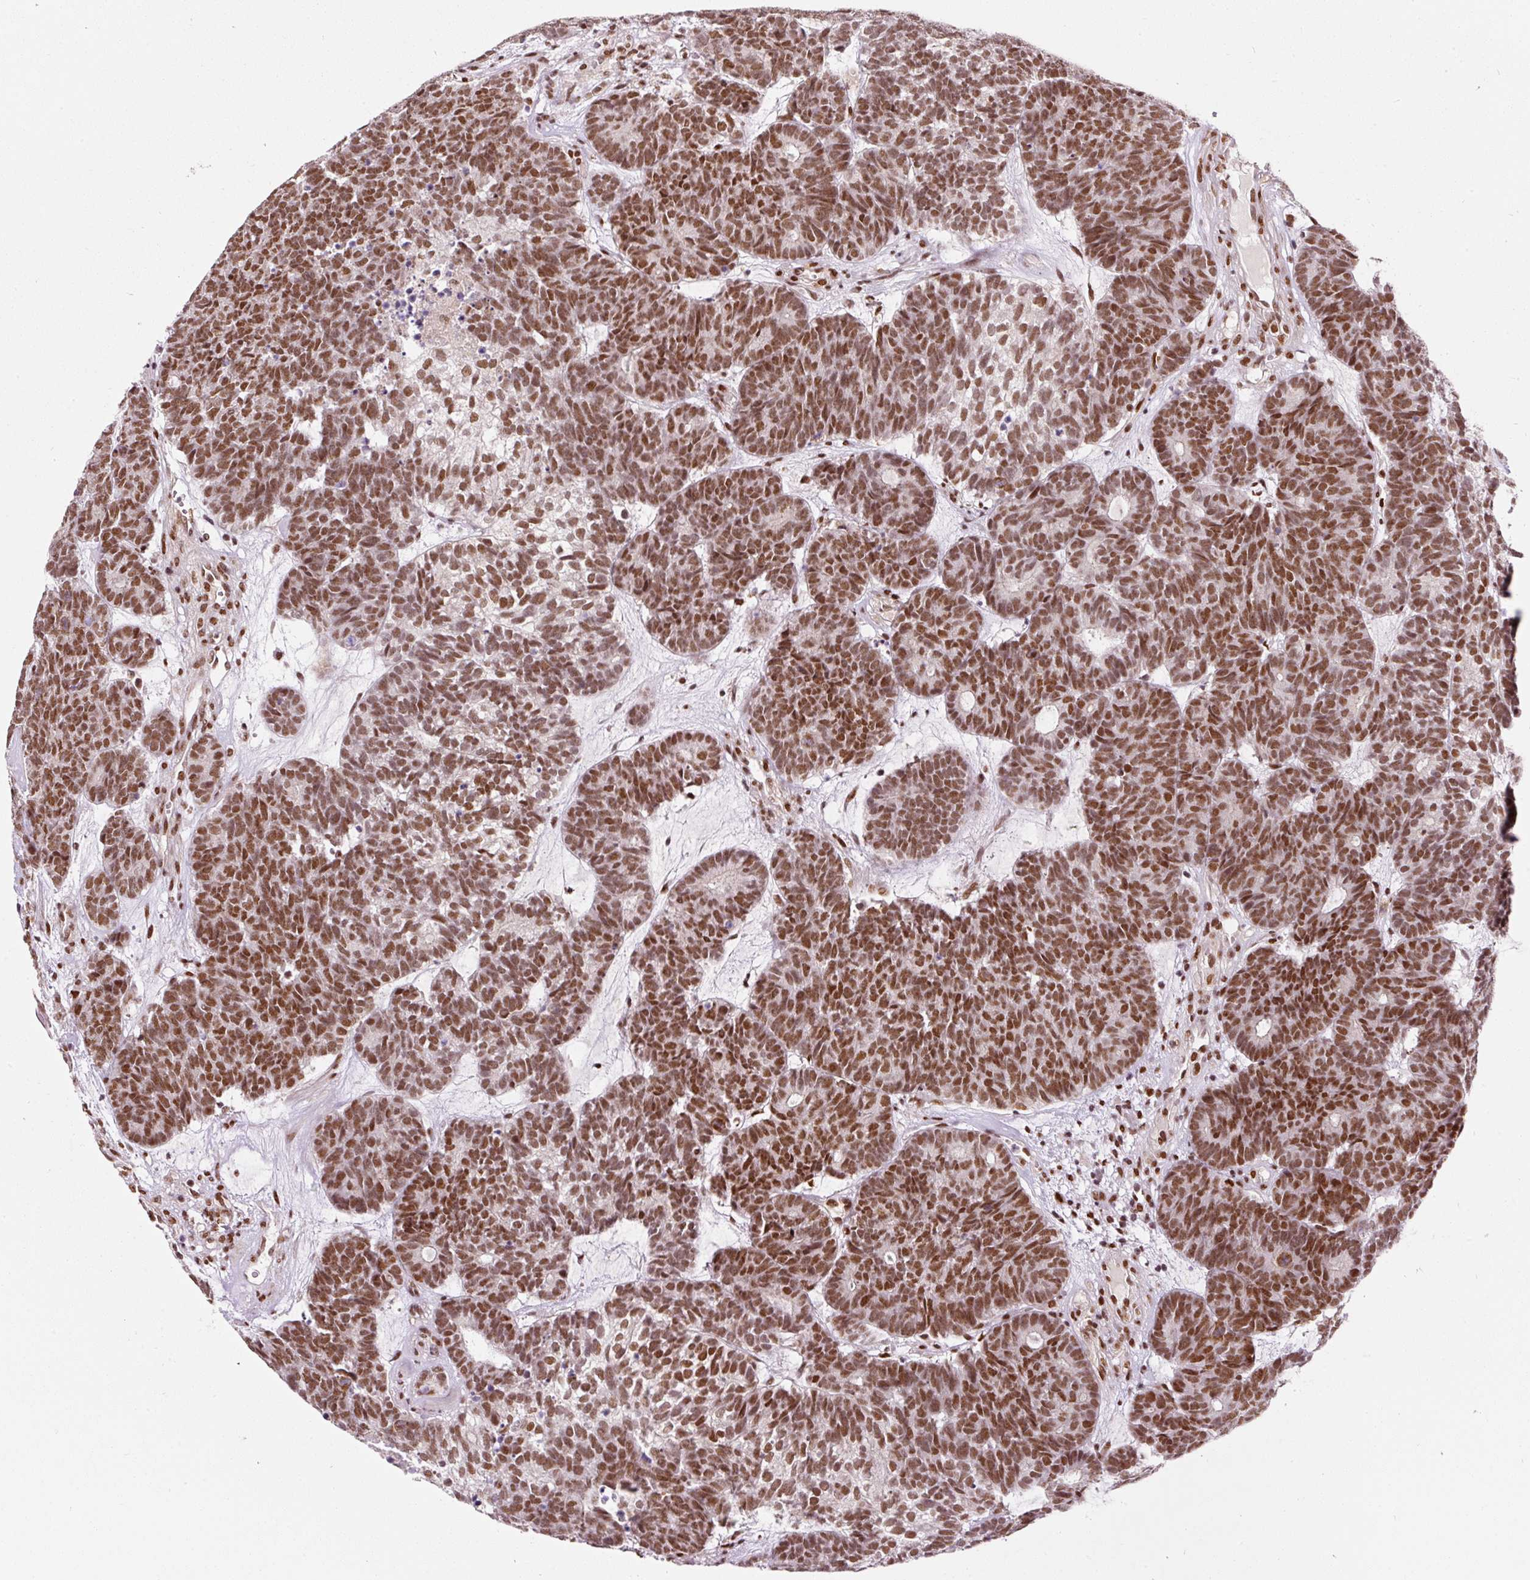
{"staining": {"intensity": "strong", "quantity": ">75%", "location": "nuclear"}, "tissue": "head and neck cancer", "cell_type": "Tumor cells", "image_type": "cancer", "snomed": [{"axis": "morphology", "description": "Adenocarcinoma, NOS"}, {"axis": "topography", "description": "Head-Neck"}], "caption": "Adenocarcinoma (head and neck) stained with a brown dye reveals strong nuclear positive expression in about >75% of tumor cells.", "gene": "HNRNPC", "patient": {"sex": "female", "age": 81}}